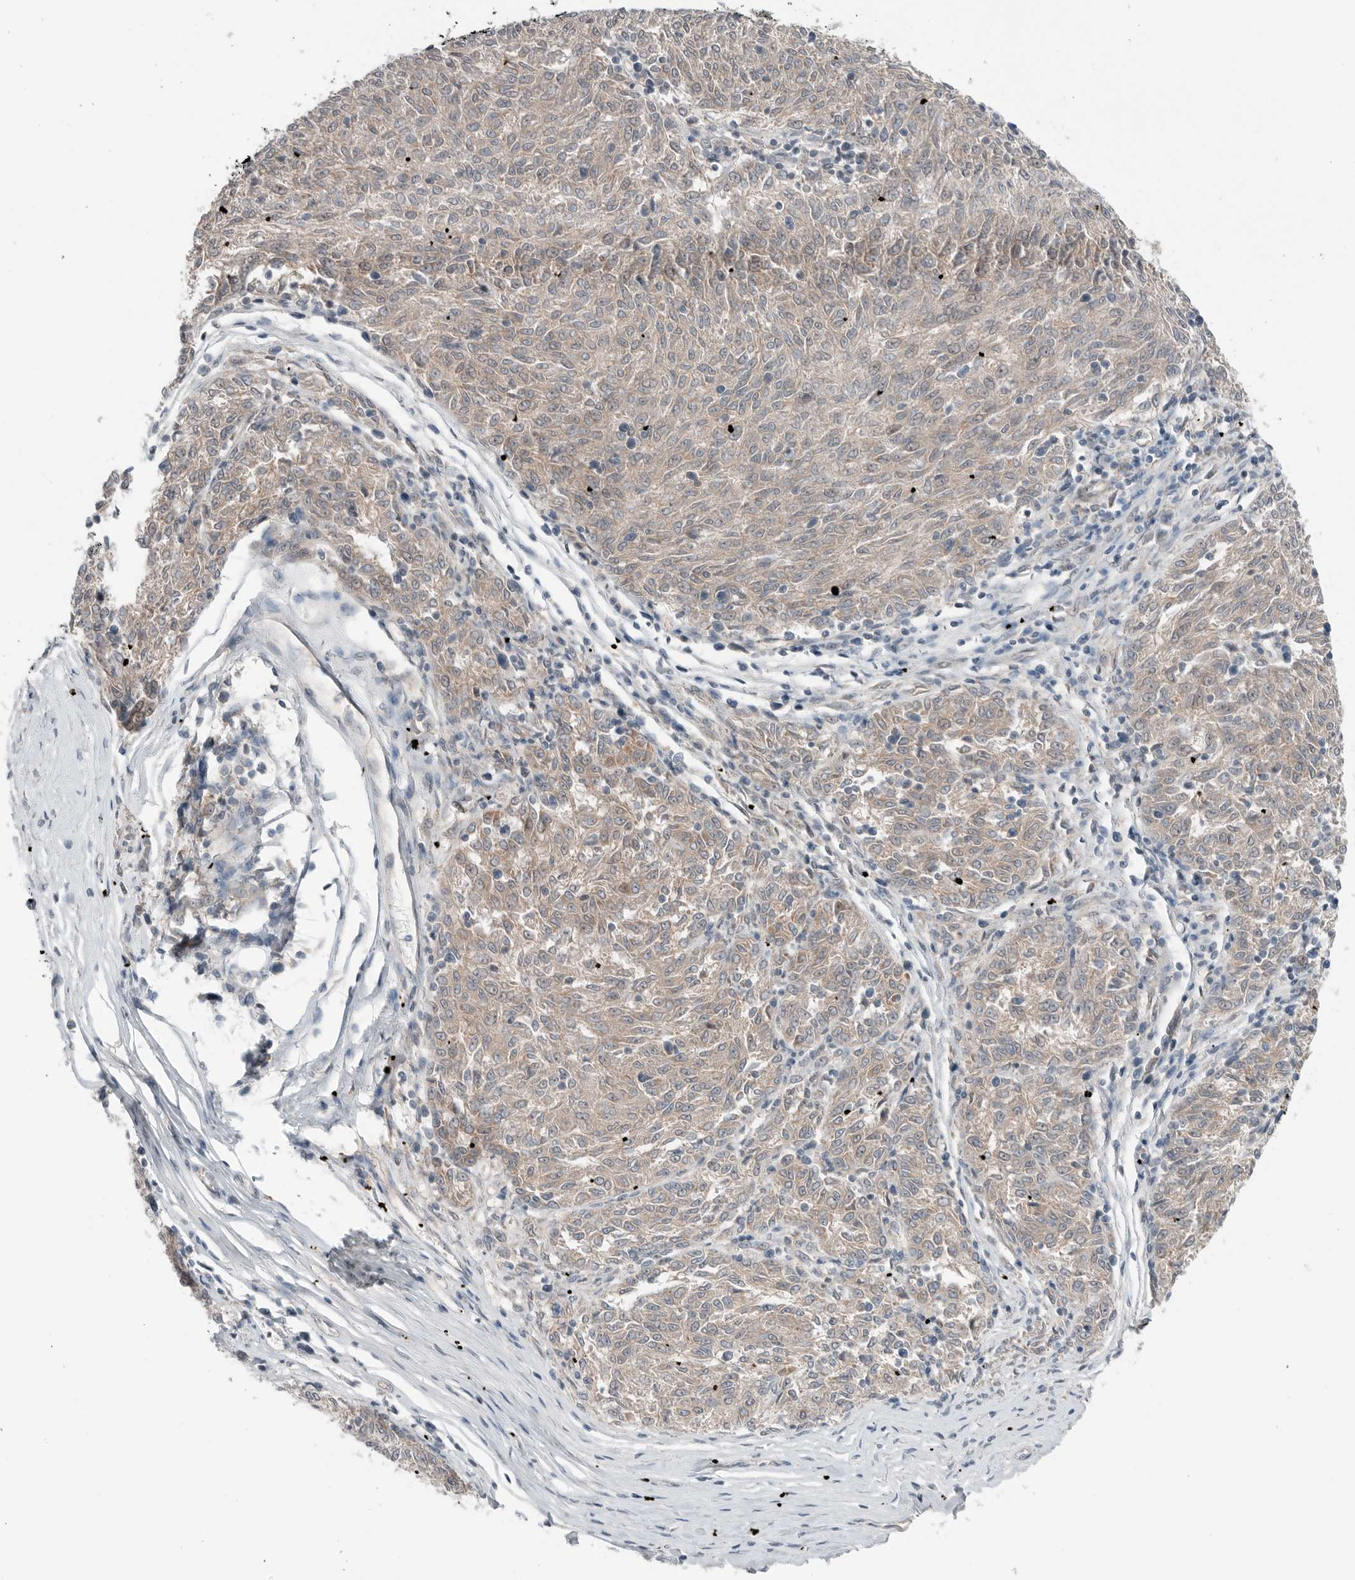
{"staining": {"intensity": "weak", "quantity": ">75%", "location": "cytoplasmic/membranous"}, "tissue": "melanoma", "cell_type": "Tumor cells", "image_type": "cancer", "snomed": [{"axis": "morphology", "description": "Malignant melanoma, NOS"}, {"axis": "topography", "description": "Skin"}], "caption": "Tumor cells reveal weak cytoplasmic/membranous positivity in about >75% of cells in malignant melanoma.", "gene": "NTAQ1", "patient": {"sex": "female", "age": 72}}